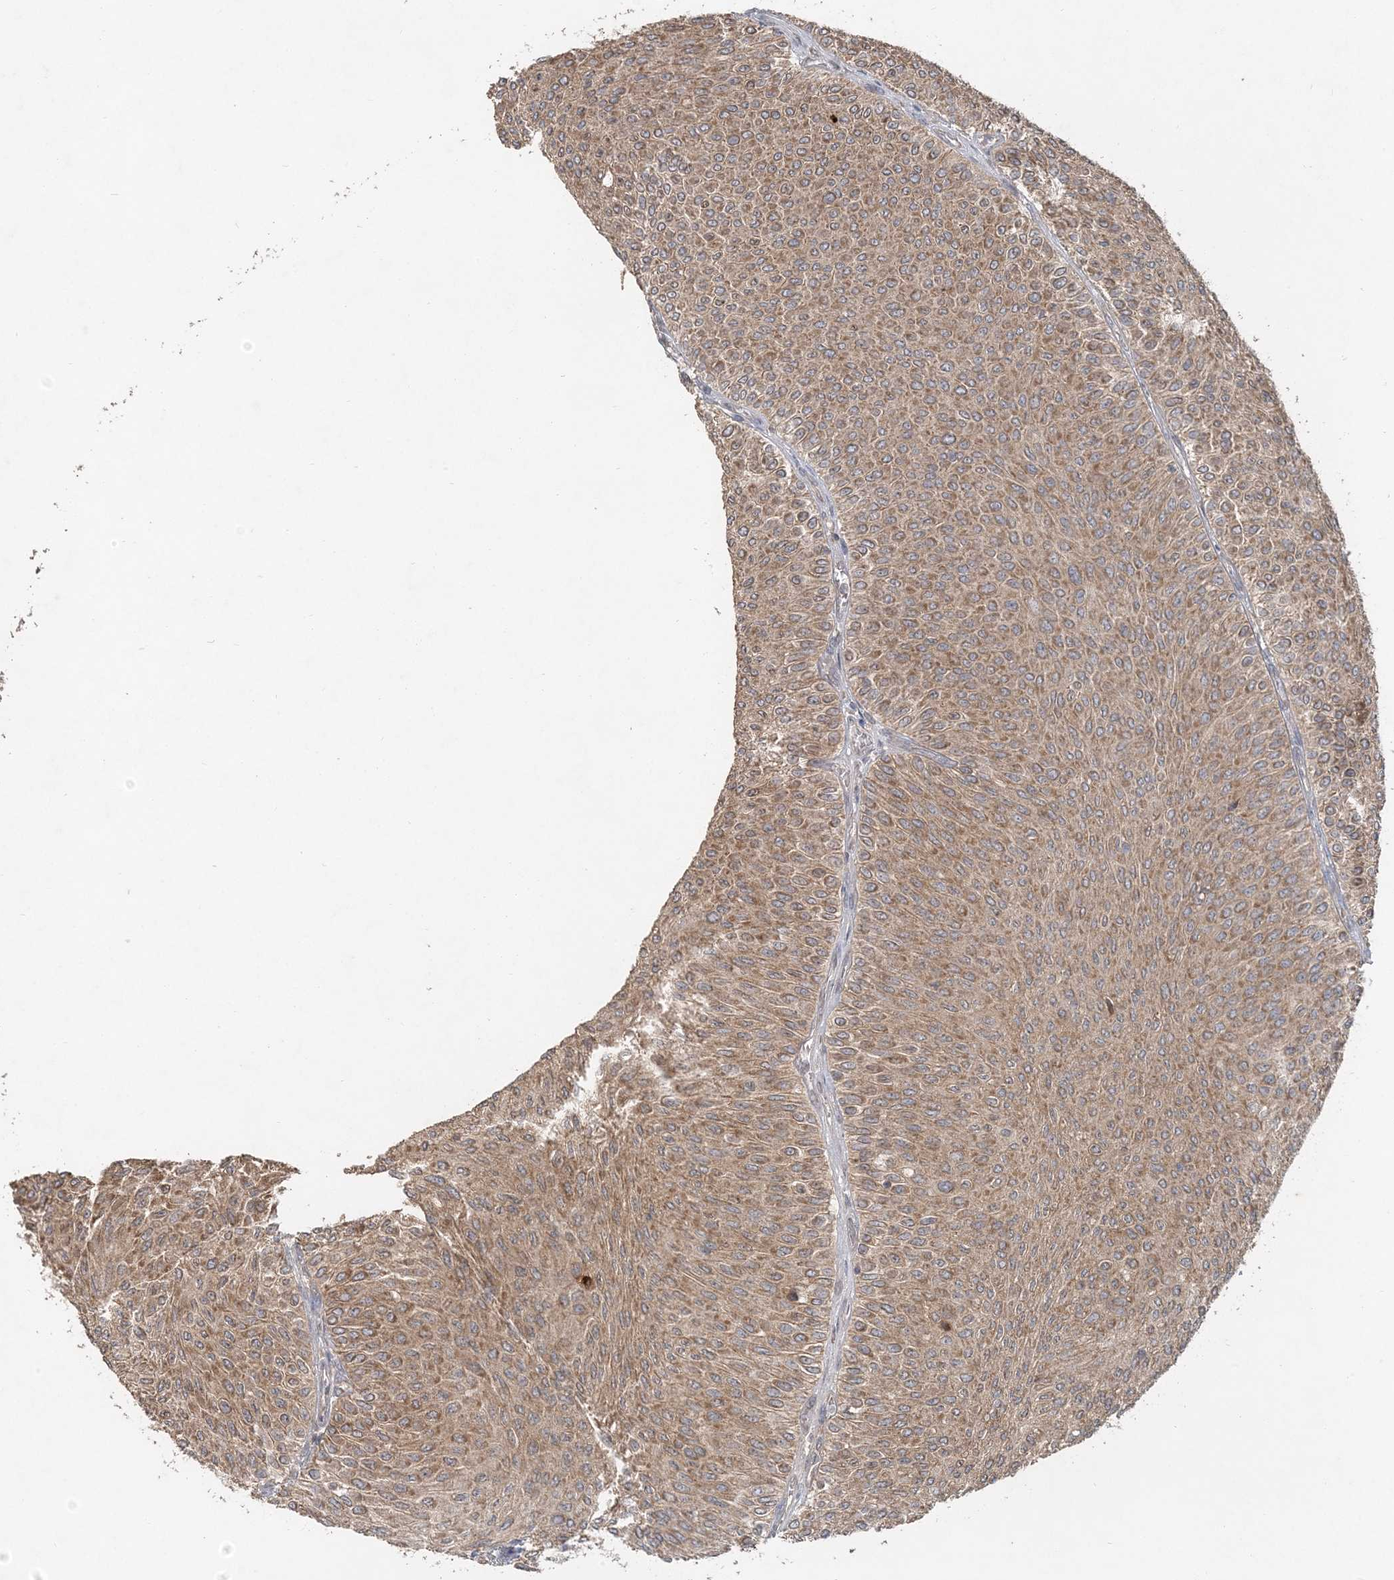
{"staining": {"intensity": "moderate", "quantity": ">75%", "location": "cytoplasmic/membranous"}, "tissue": "urothelial cancer", "cell_type": "Tumor cells", "image_type": "cancer", "snomed": [{"axis": "morphology", "description": "Urothelial carcinoma, Low grade"}, {"axis": "topography", "description": "Urinary bladder"}], "caption": "High-power microscopy captured an immunohistochemistry image of urothelial carcinoma (low-grade), revealing moderate cytoplasmic/membranous expression in about >75% of tumor cells. (DAB (3,3'-diaminobenzidine) IHC, brown staining for protein, blue staining for nuclei).", "gene": "RAB14", "patient": {"sex": "male", "age": 78}}